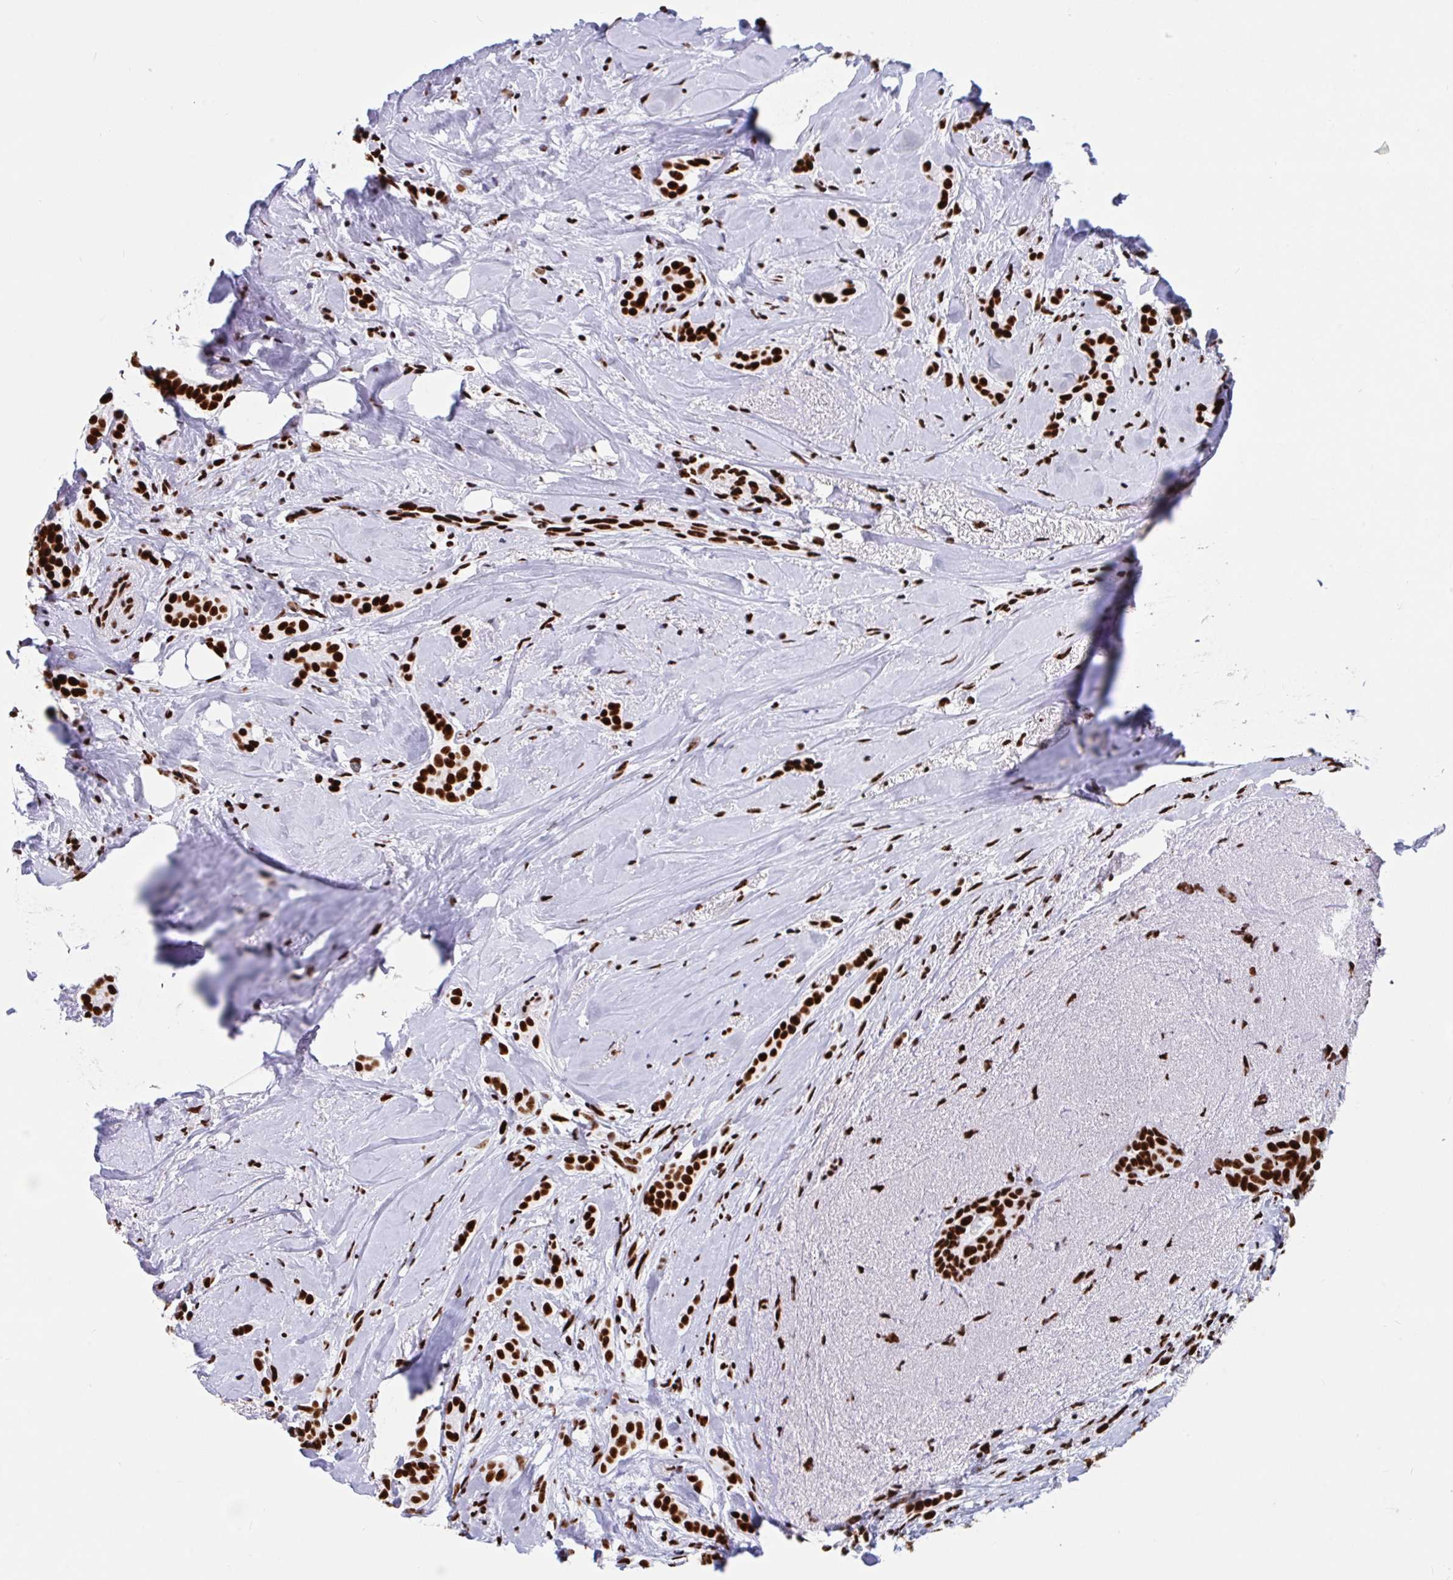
{"staining": {"intensity": "strong", "quantity": ">75%", "location": "nuclear"}, "tissue": "breast cancer", "cell_type": "Tumor cells", "image_type": "cancer", "snomed": [{"axis": "morphology", "description": "Duct carcinoma"}, {"axis": "topography", "description": "Breast"}], "caption": "Intraductal carcinoma (breast) tissue shows strong nuclear staining in approximately >75% of tumor cells", "gene": "IKZF2", "patient": {"sex": "female", "age": 65}}